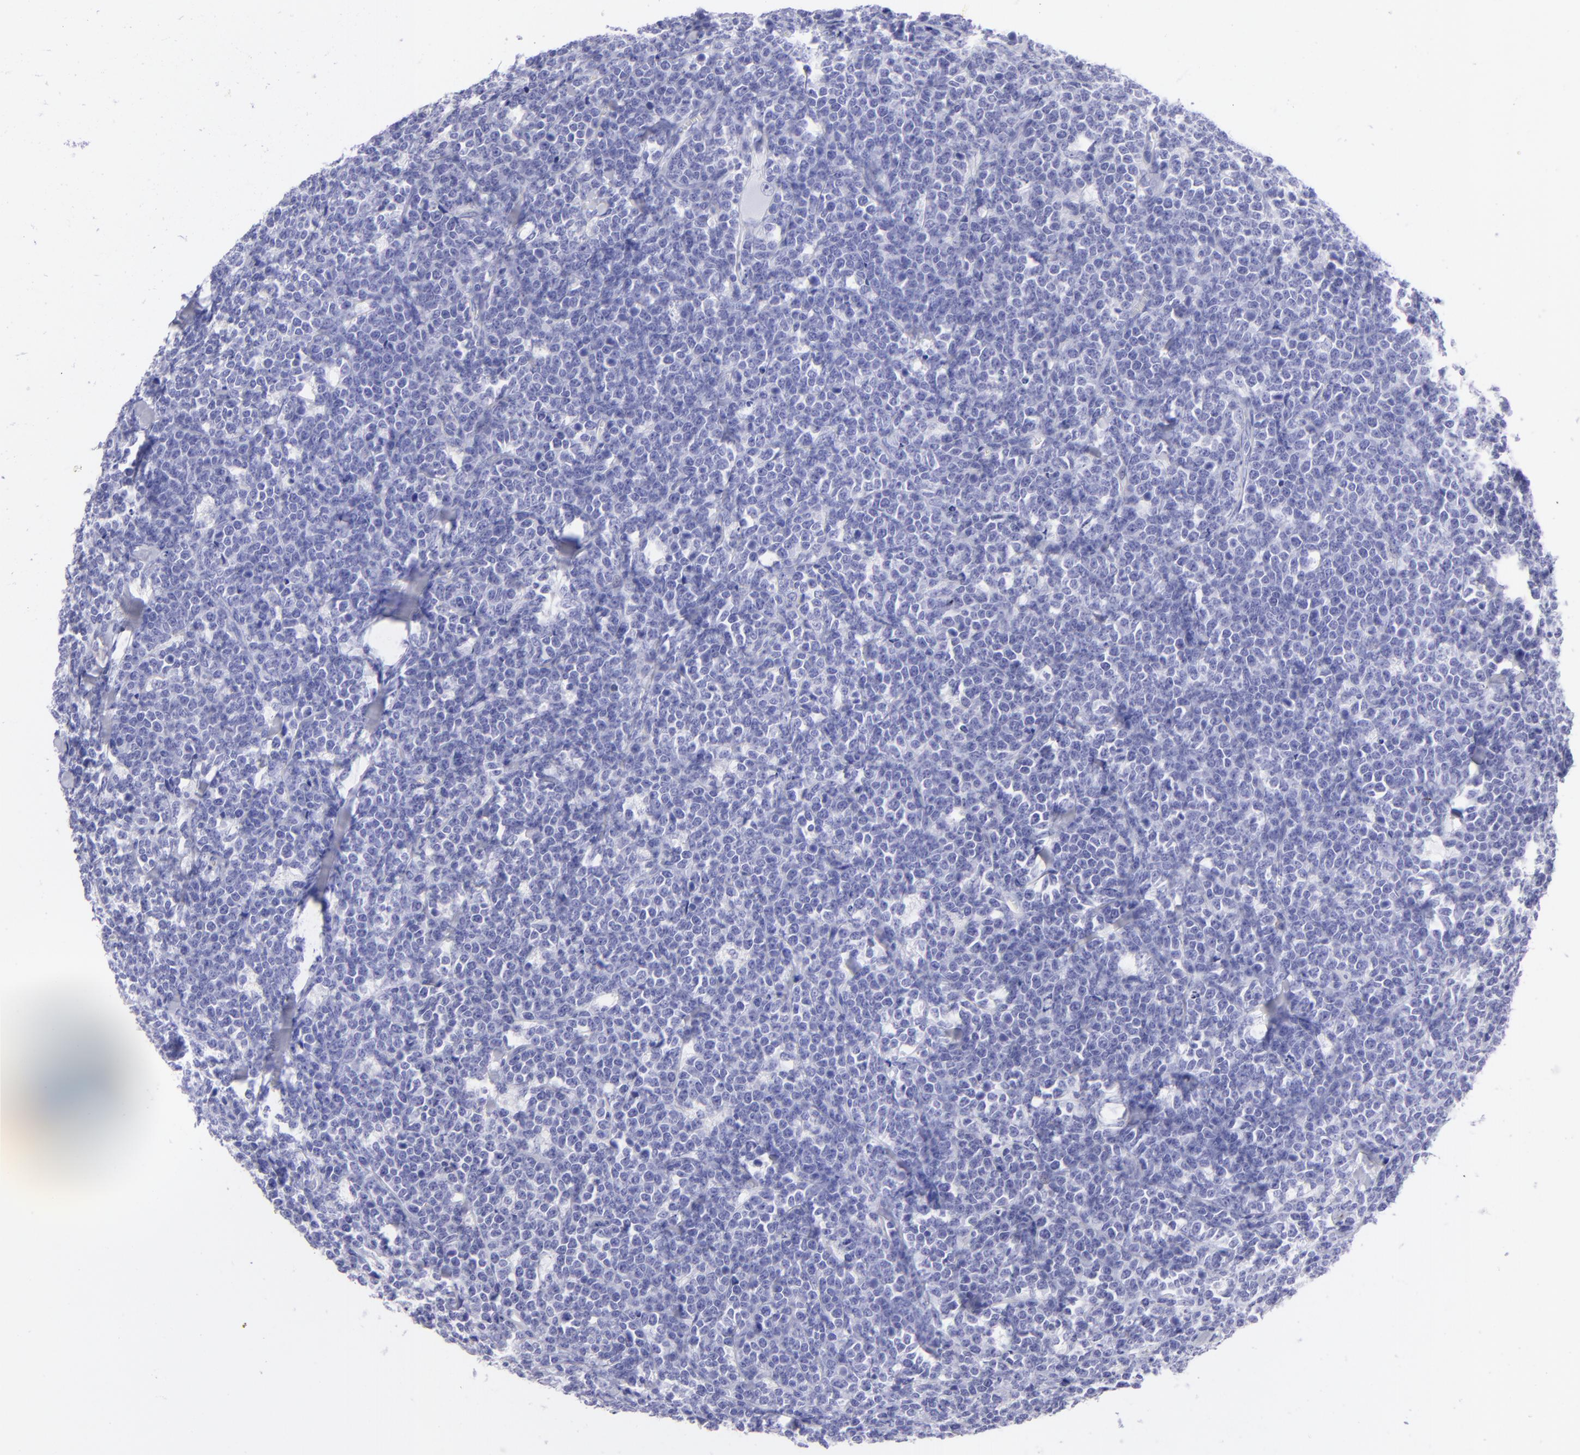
{"staining": {"intensity": "negative", "quantity": "none", "location": "none"}, "tissue": "lymphoma", "cell_type": "Tumor cells", "image_type": "cancer", "snomed": [{"axis": "morphology", "description": "Malignant lymphoma, non-Hodgkin's type, High grade"}, {"axis": "topography", "description": "Small intestine"}, {"axis": "topography", "description": "Colon"}], "caption": "IHC micrograph of high-grade malignant lymphoma, non-Hodgkin's type stained for a protein (brown), which displays no expression in tumor cells.", "gene": "SLC1A2", "patient": {"sex": "male", "age": 8}}